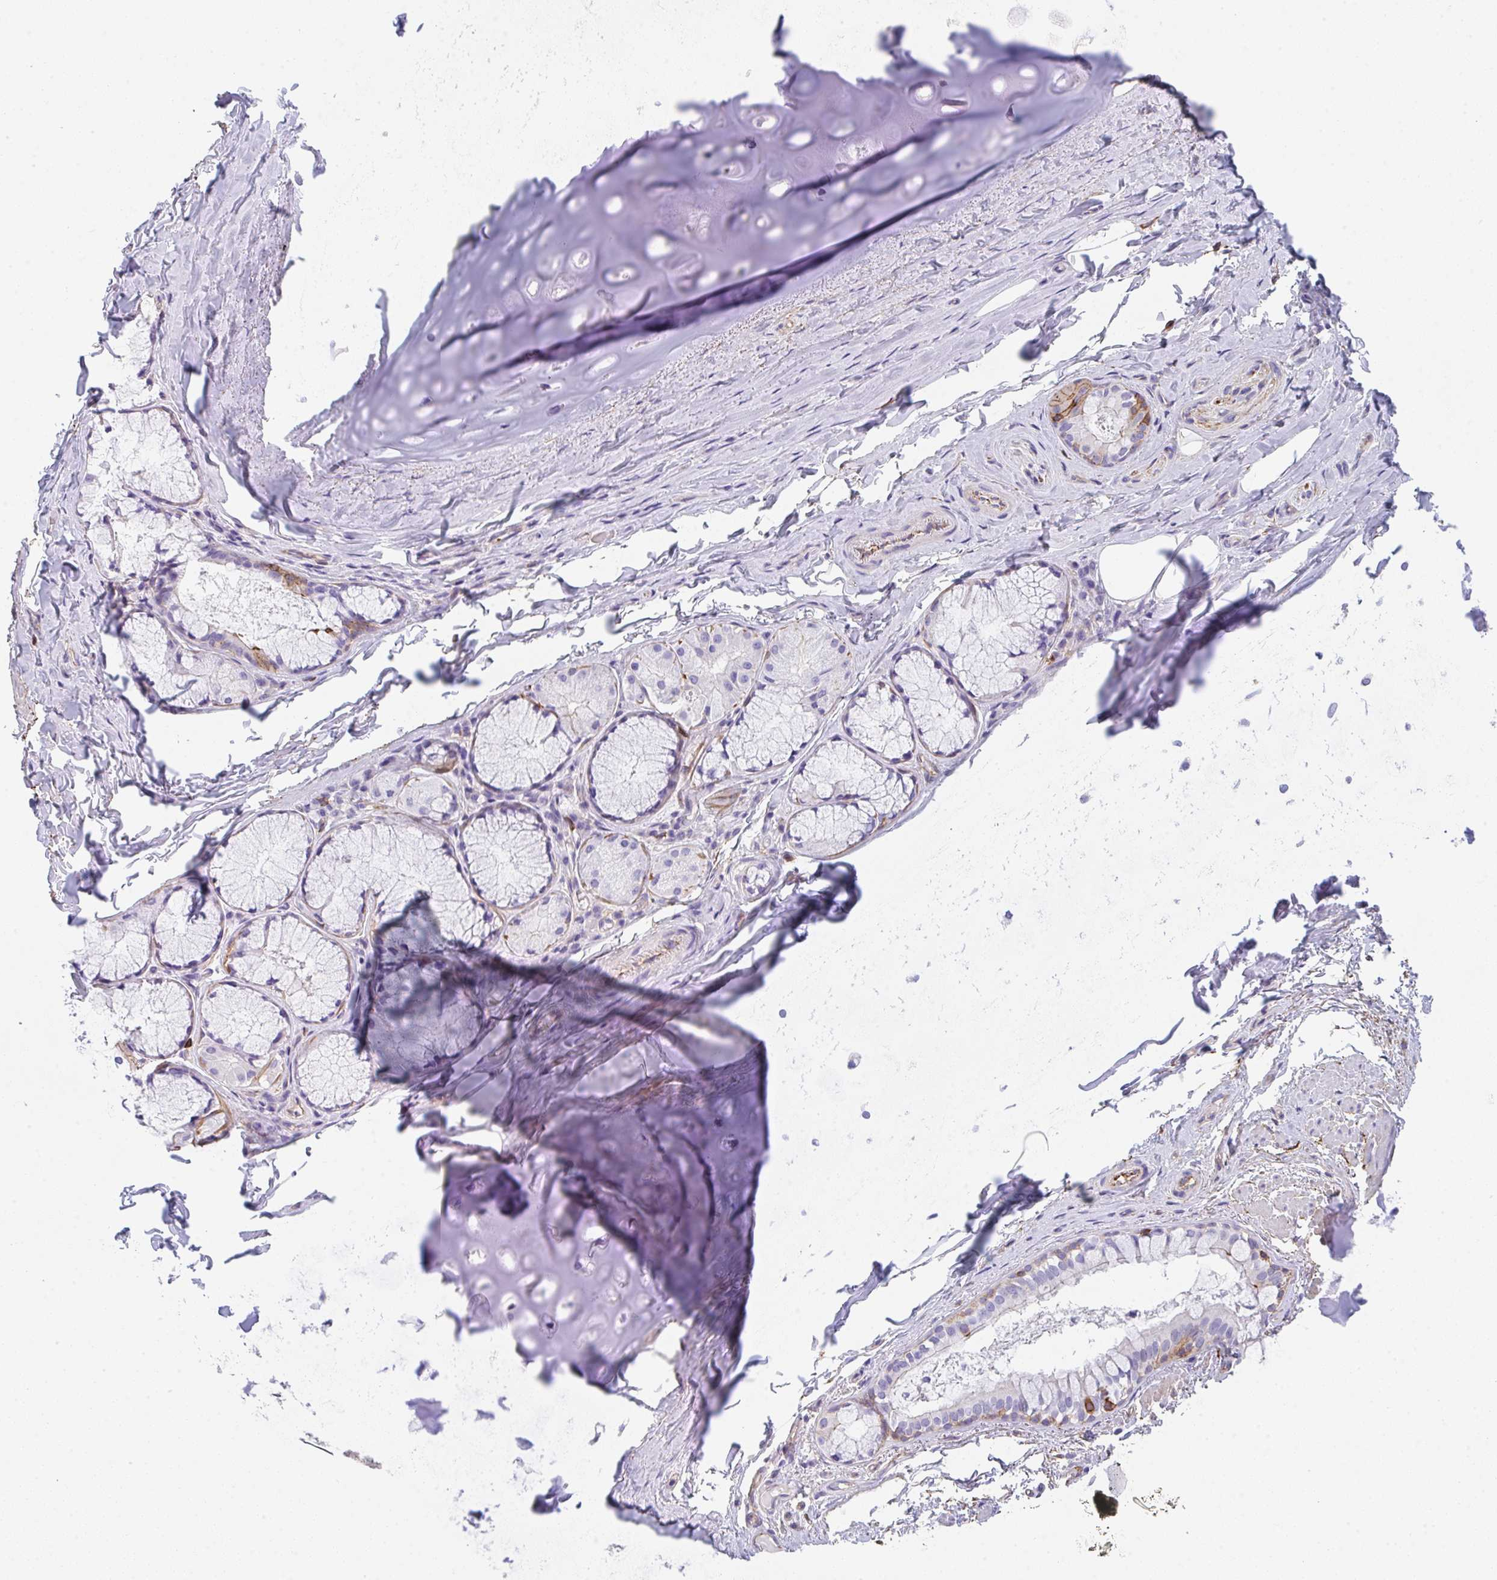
{"staining": {"intensity": "negative", "quantity": "none", "location": "none"}, "tissue": "soft tissue", "cell_type": "Chondrocytes", "image_type": "normal", "snomed": [{"axis": "morphology", "description": "Normal tissue, NOS"}, {"axis": "topography", "description": "Cartilage tissue"}, {"axis": "topography", "description": "Bronchus"}], "caption": "Immunohistochemistry (IHC) photomicrograph of normal soft tissue stained for a protein (brown), which exhibits no expression in chondrocytes. (Stains: DAB (3,3'-diaminobenzidine) immunohistochemistry (IHC) with hematoxylin counter stain, Microscopy: brightfield microscopy at high magnification).", "gene": "DBN1", "patient": {"sex": "male", "age": 64}}